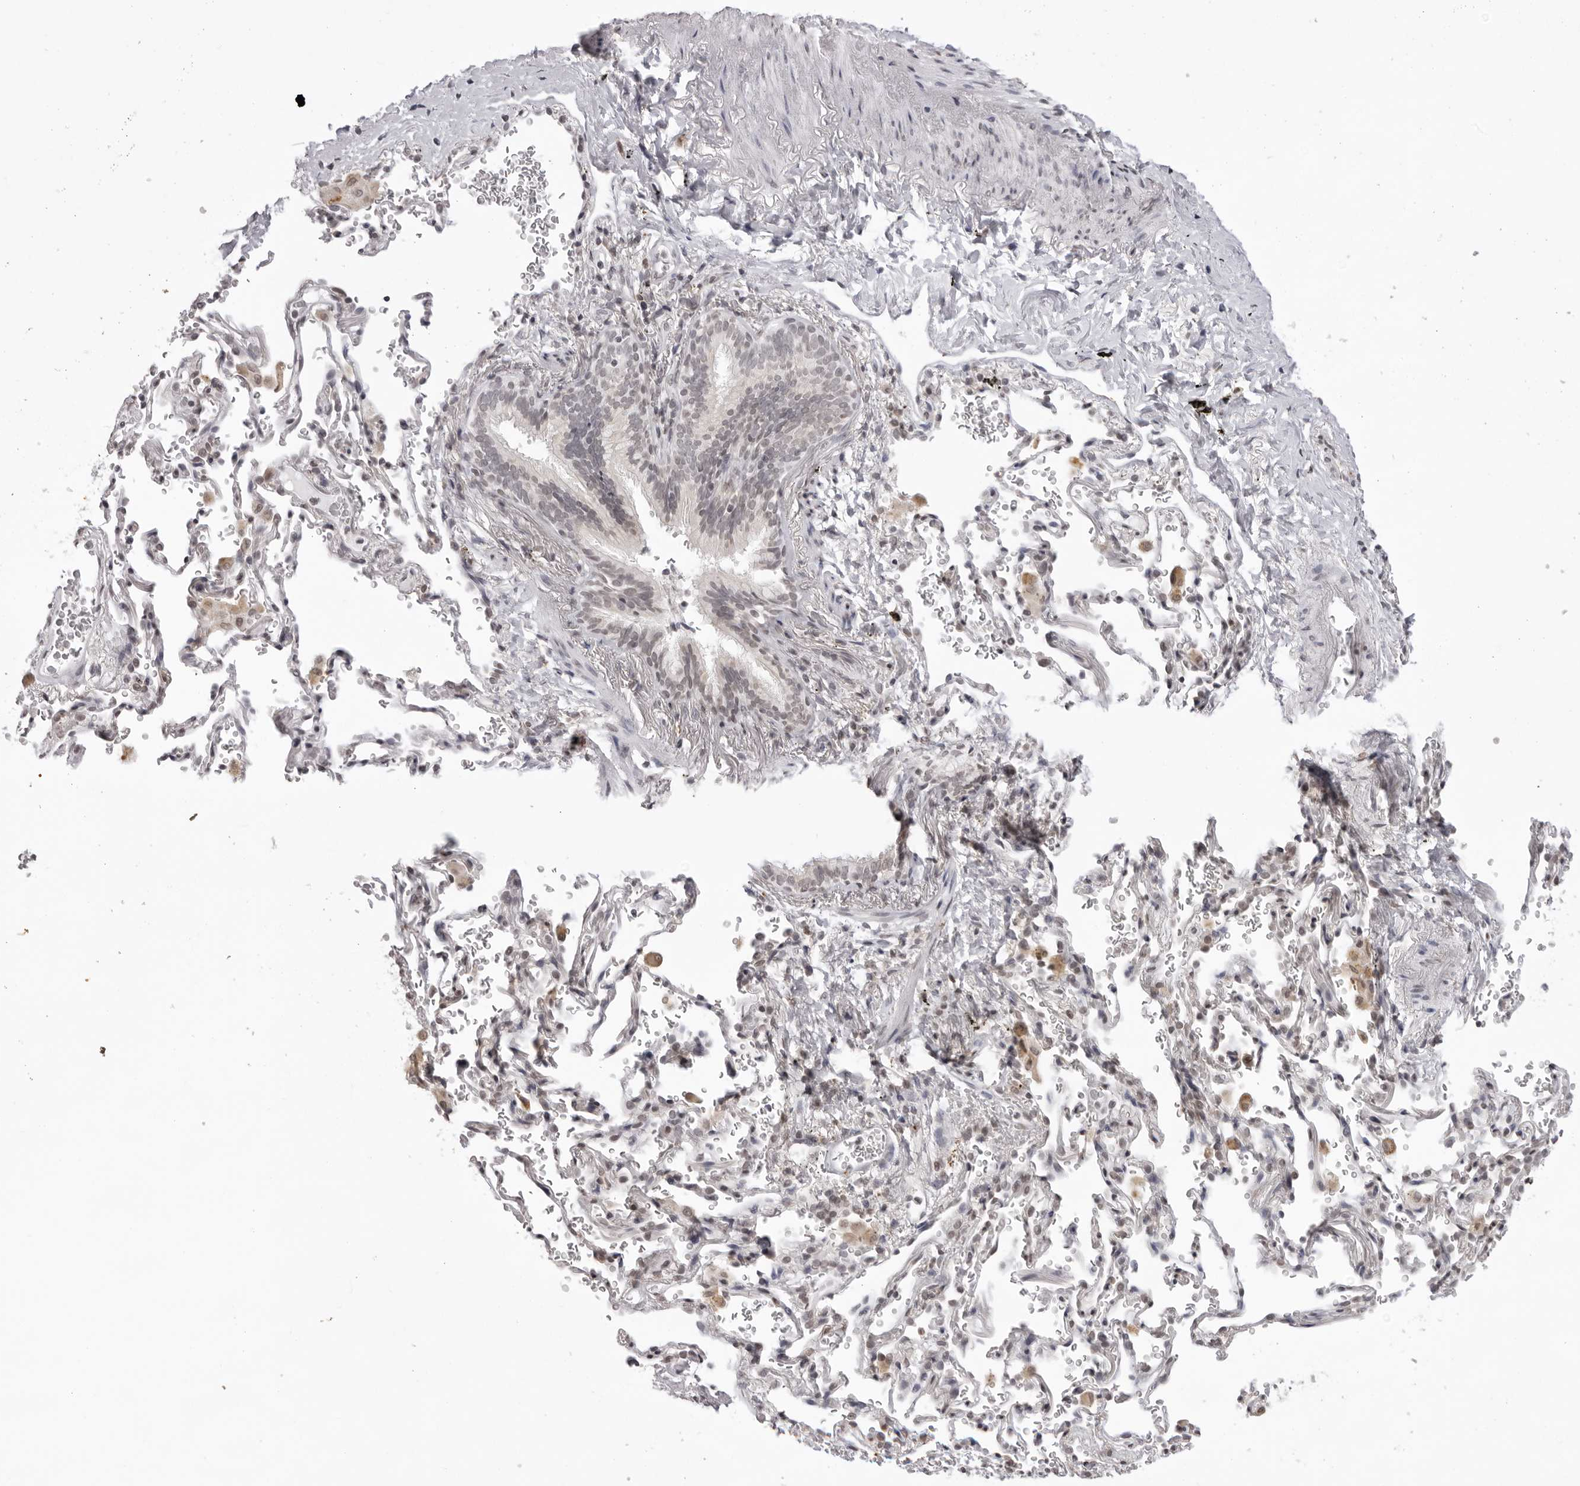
{"staining": {"intensity": "negative", "quantity": "none", "location": "none"}, "tissue": "bronchus", "cell_type": "Respiratory epithelial cells", "image_type": "normal", "snomed": [{"axis": "morphology", "description": "Normal tissue, NOS"}, {"axis": "morphology", "description": "Inflammation, NOS"}, {"axis": "topography", "description": "Bronchus"}], "caption": "This is a micrograph of immunohistochemistry (IHC) staining of normal bronchus, which shows no staining in respiratory epithelial cells.", "gene": "NTM", "patient": {"sex": "male", "age": 69}}